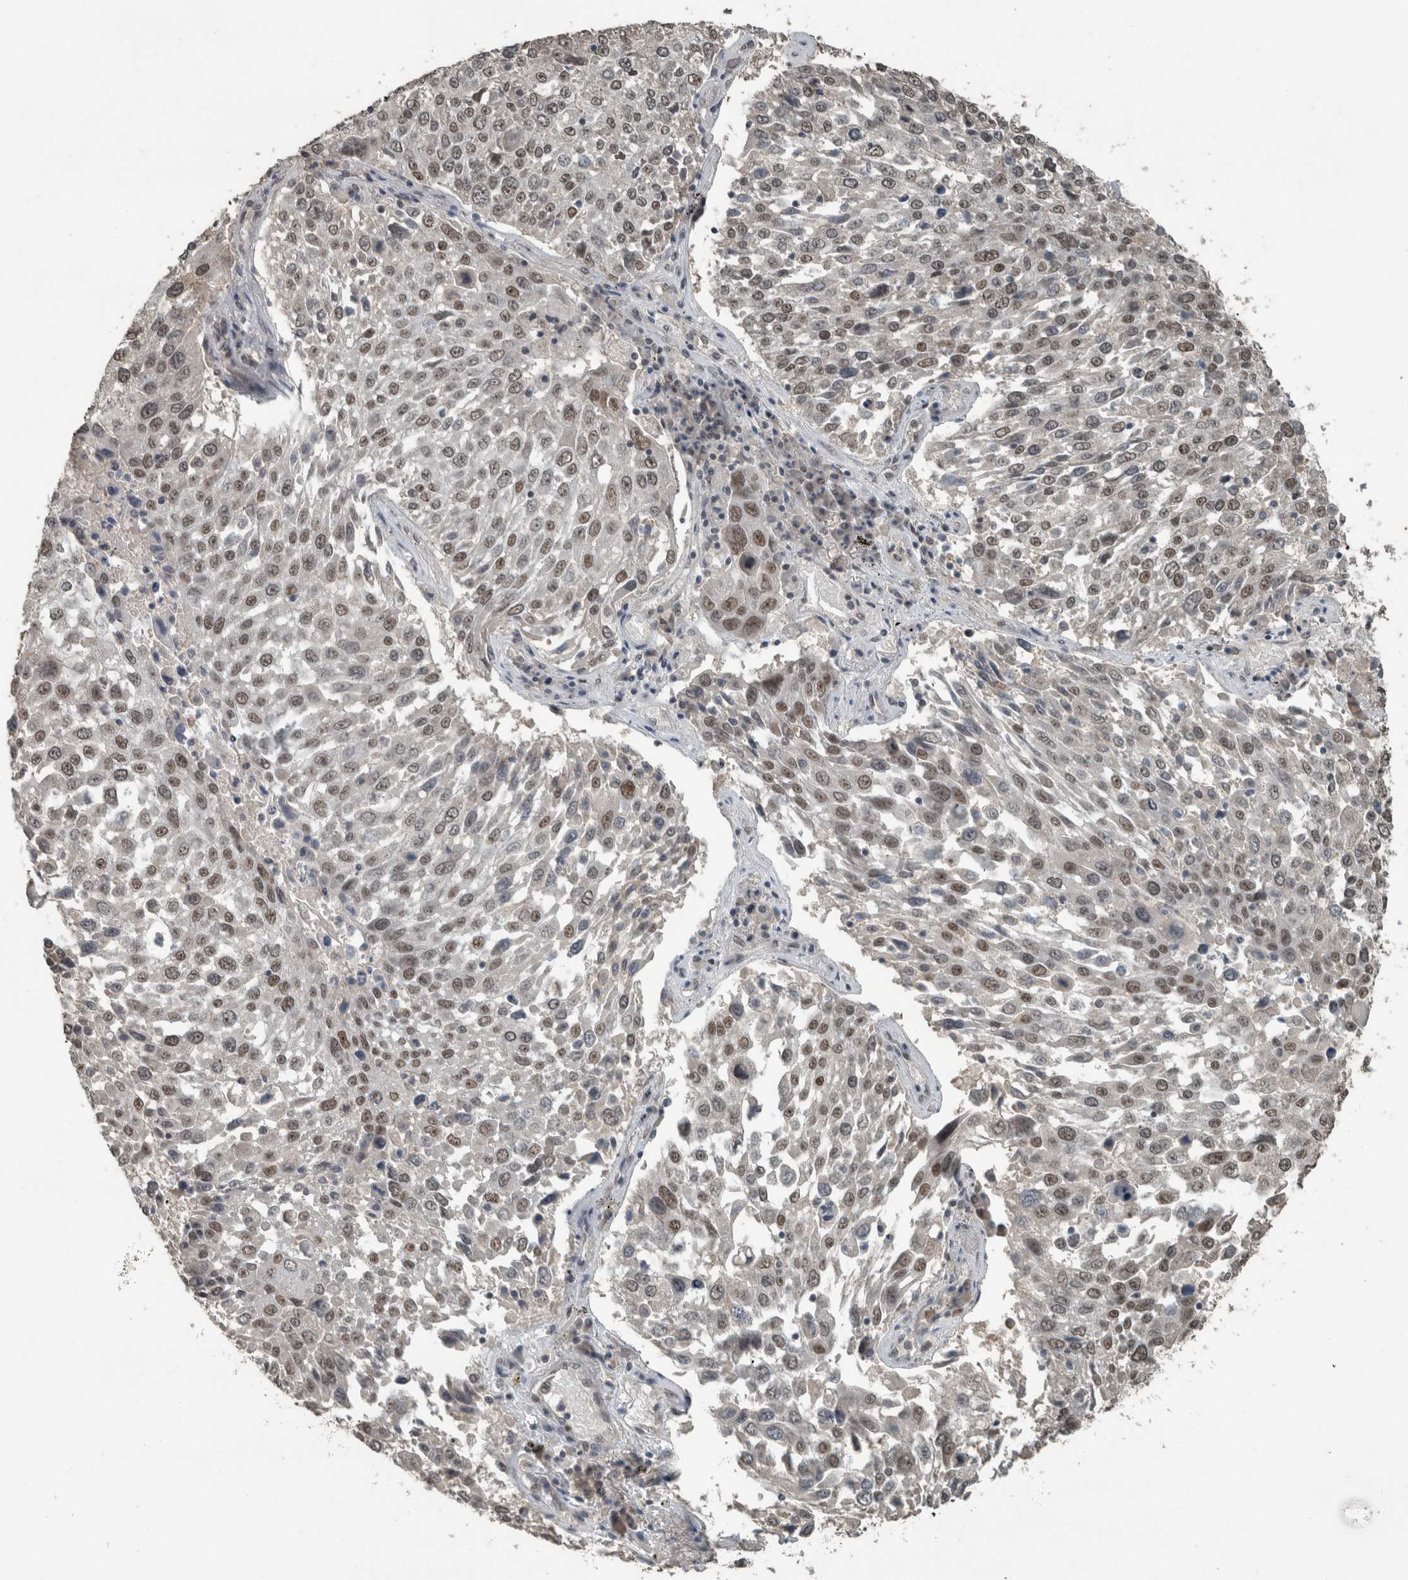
{"staining": {"intensity": "weak", "quantity": ">75%", "location": "nuclear"}, "tissue": "lung cancer", "cell_type": "Tumor cells", "image_type": "cancer", "snomed": [{"axis": "morphology", "description": "Squamous cell carcinoma, NOS"}, {"axis": "topography", "description": "Lung"}], "caption": "A low amount of weak nuclear positivity is appreciated in about >75% of tumor cells in lung squamous cell carcinoma tissue. (DAB (3,3'-diaminobenzidine) IHC, brown staining for protein, blue staining for nuclei).", "gene": "ZNF24", "patient": {"sex": "male", "age": 65}}